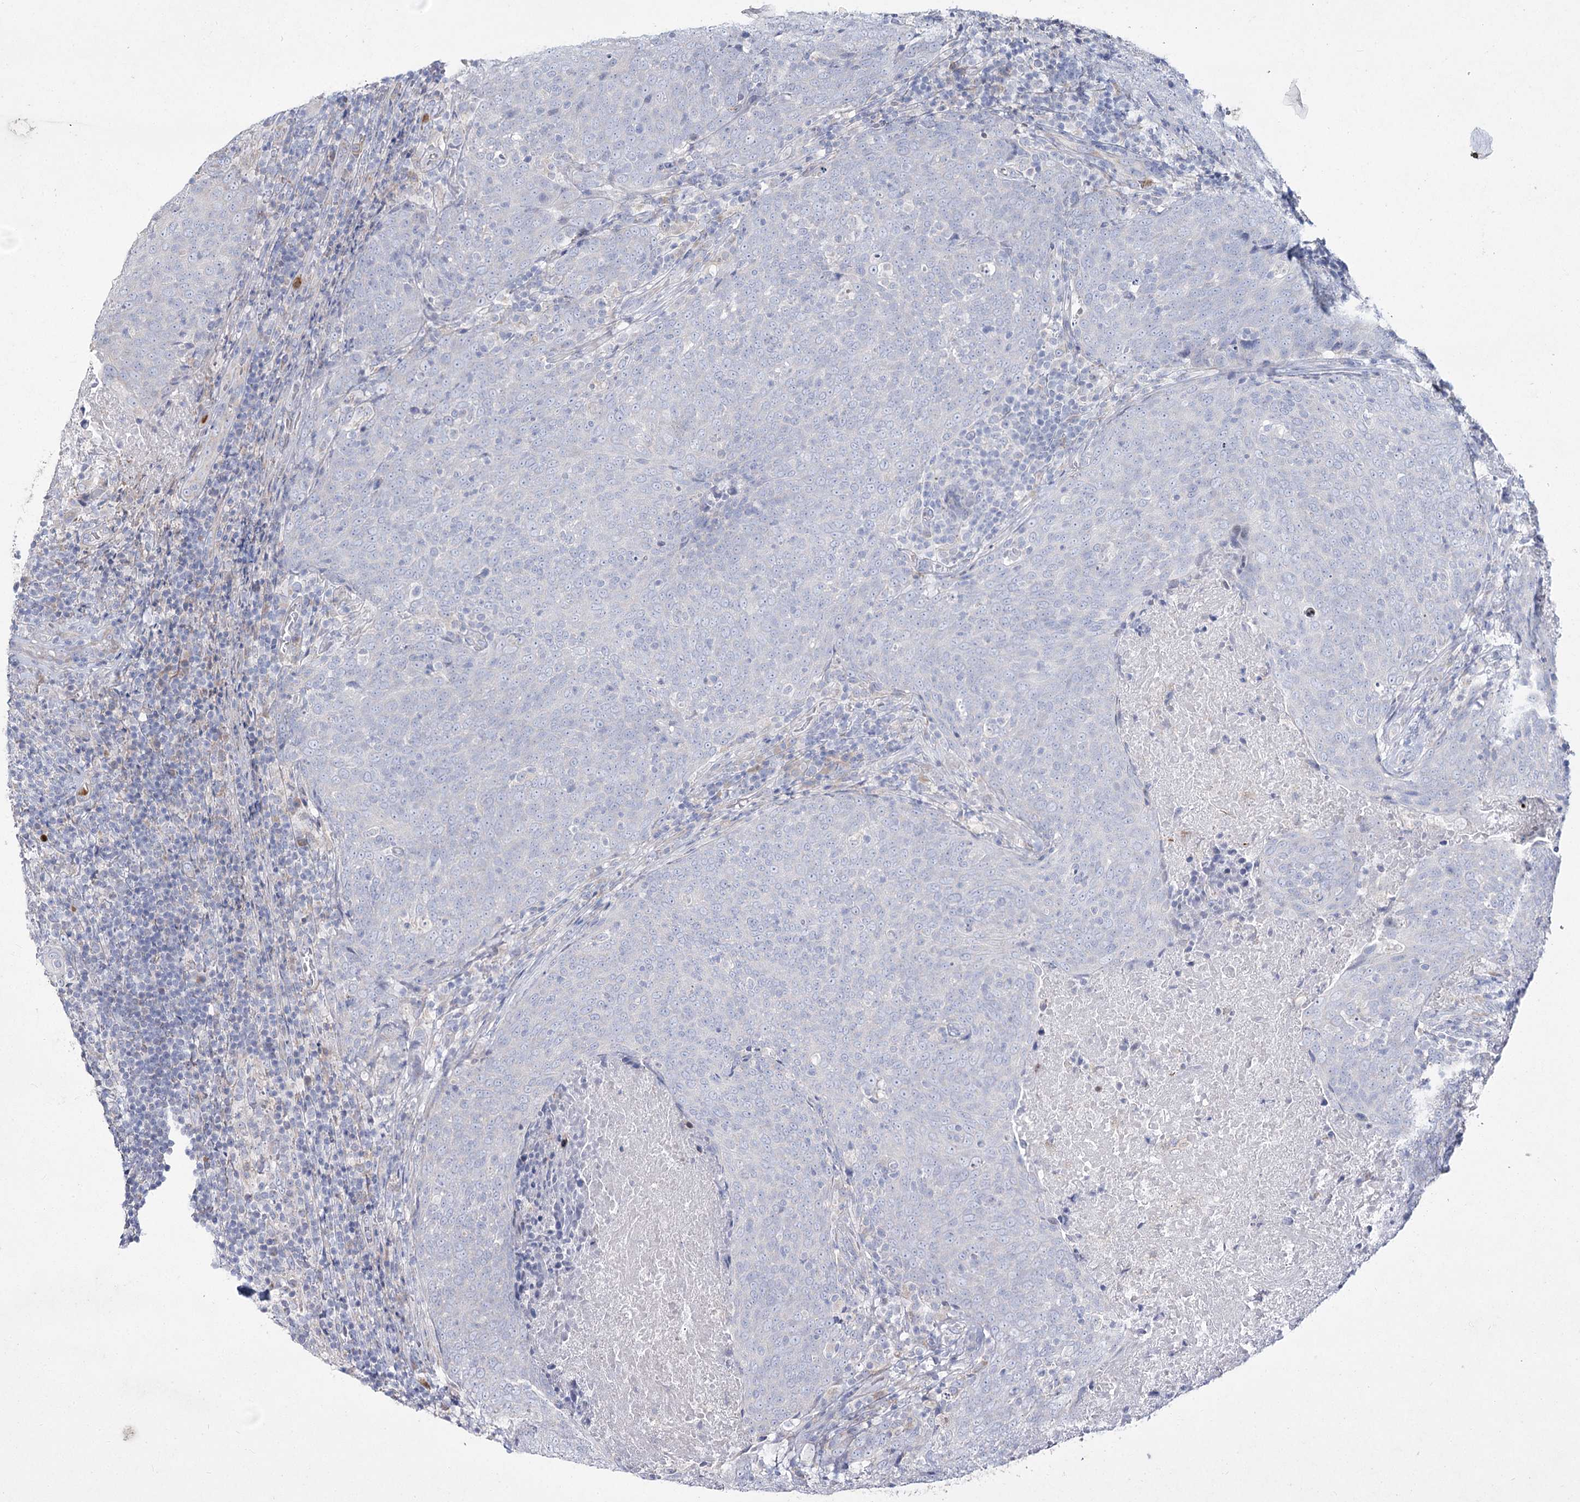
{"staining": {"intensity": "negative", "quantity": "none", "location": "none"}, "tissue": "head and neck cancer", "cell_type": "Tumor cells", "image_type": "cancer", "snomed": [{"axis": "morphology", "description": "Squamous cell carcinoma, NOS"}, {"axis": "morphology", "description": "Squamous cell carcinoma, metastatic, NOS"}, {"axis": "topography", "description": "Lymph node"}, {"axis": "topography", "description": "Head-Neck"}], "caption": "DAB (3,3'-diaminobenzidine) immunohistochemical staining of metastatic squamous cell carcinoma (head and neck) displays no significant positivity in tumor cells. (Stains: DAB IHC with hematoxylin counter stain, Microscopy: brightfield microscopy at high magnification).", "gene": "NIPAL4", "patient": {"sex": "male", "age": 62}}